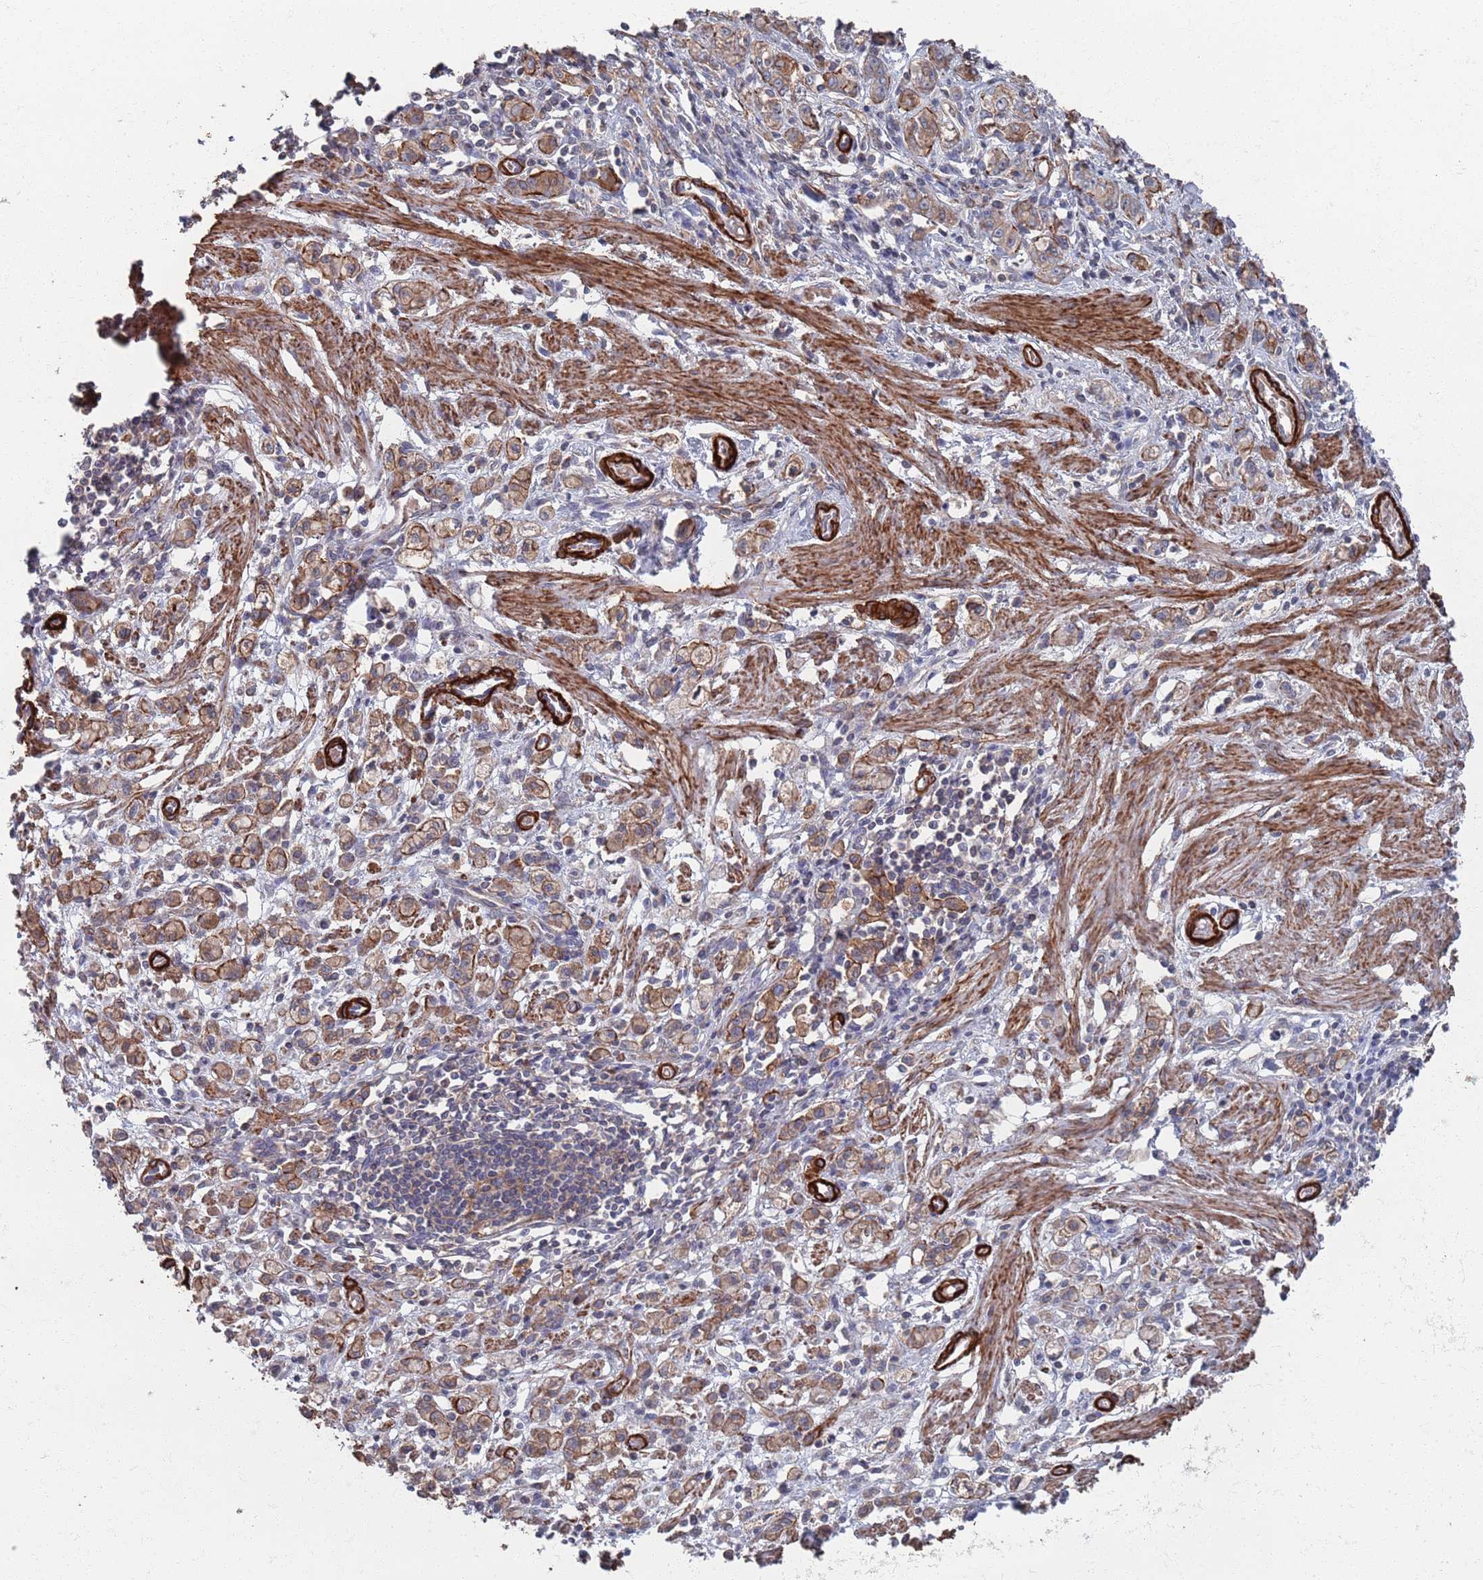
{"staining": {"intensity": "moderate", "quantity": ">75%", "location": "cytoplasmic/membranous"}, "tissue": "stomach cancer", "cell_type": "Tumor cells", "image_type": "cancer", "snomed": [{"axis": "morphology", "description": "Adenocarcinoma, NOS"}, {"axis": "topography", "description": "Stomach"}], "caption": "An IHC micrograph of neoplastic tissue is shown. Protein staining in brown labels moderate cytoplasmic/membranous positivity in stomach cancer (adenocarcinoma) within tumor cells. (DAB IHC, brown staining for protein, blue staining for nuclei).", "gene": "PLEKHA4", "patient": {"sex": "male", "age": 77}}